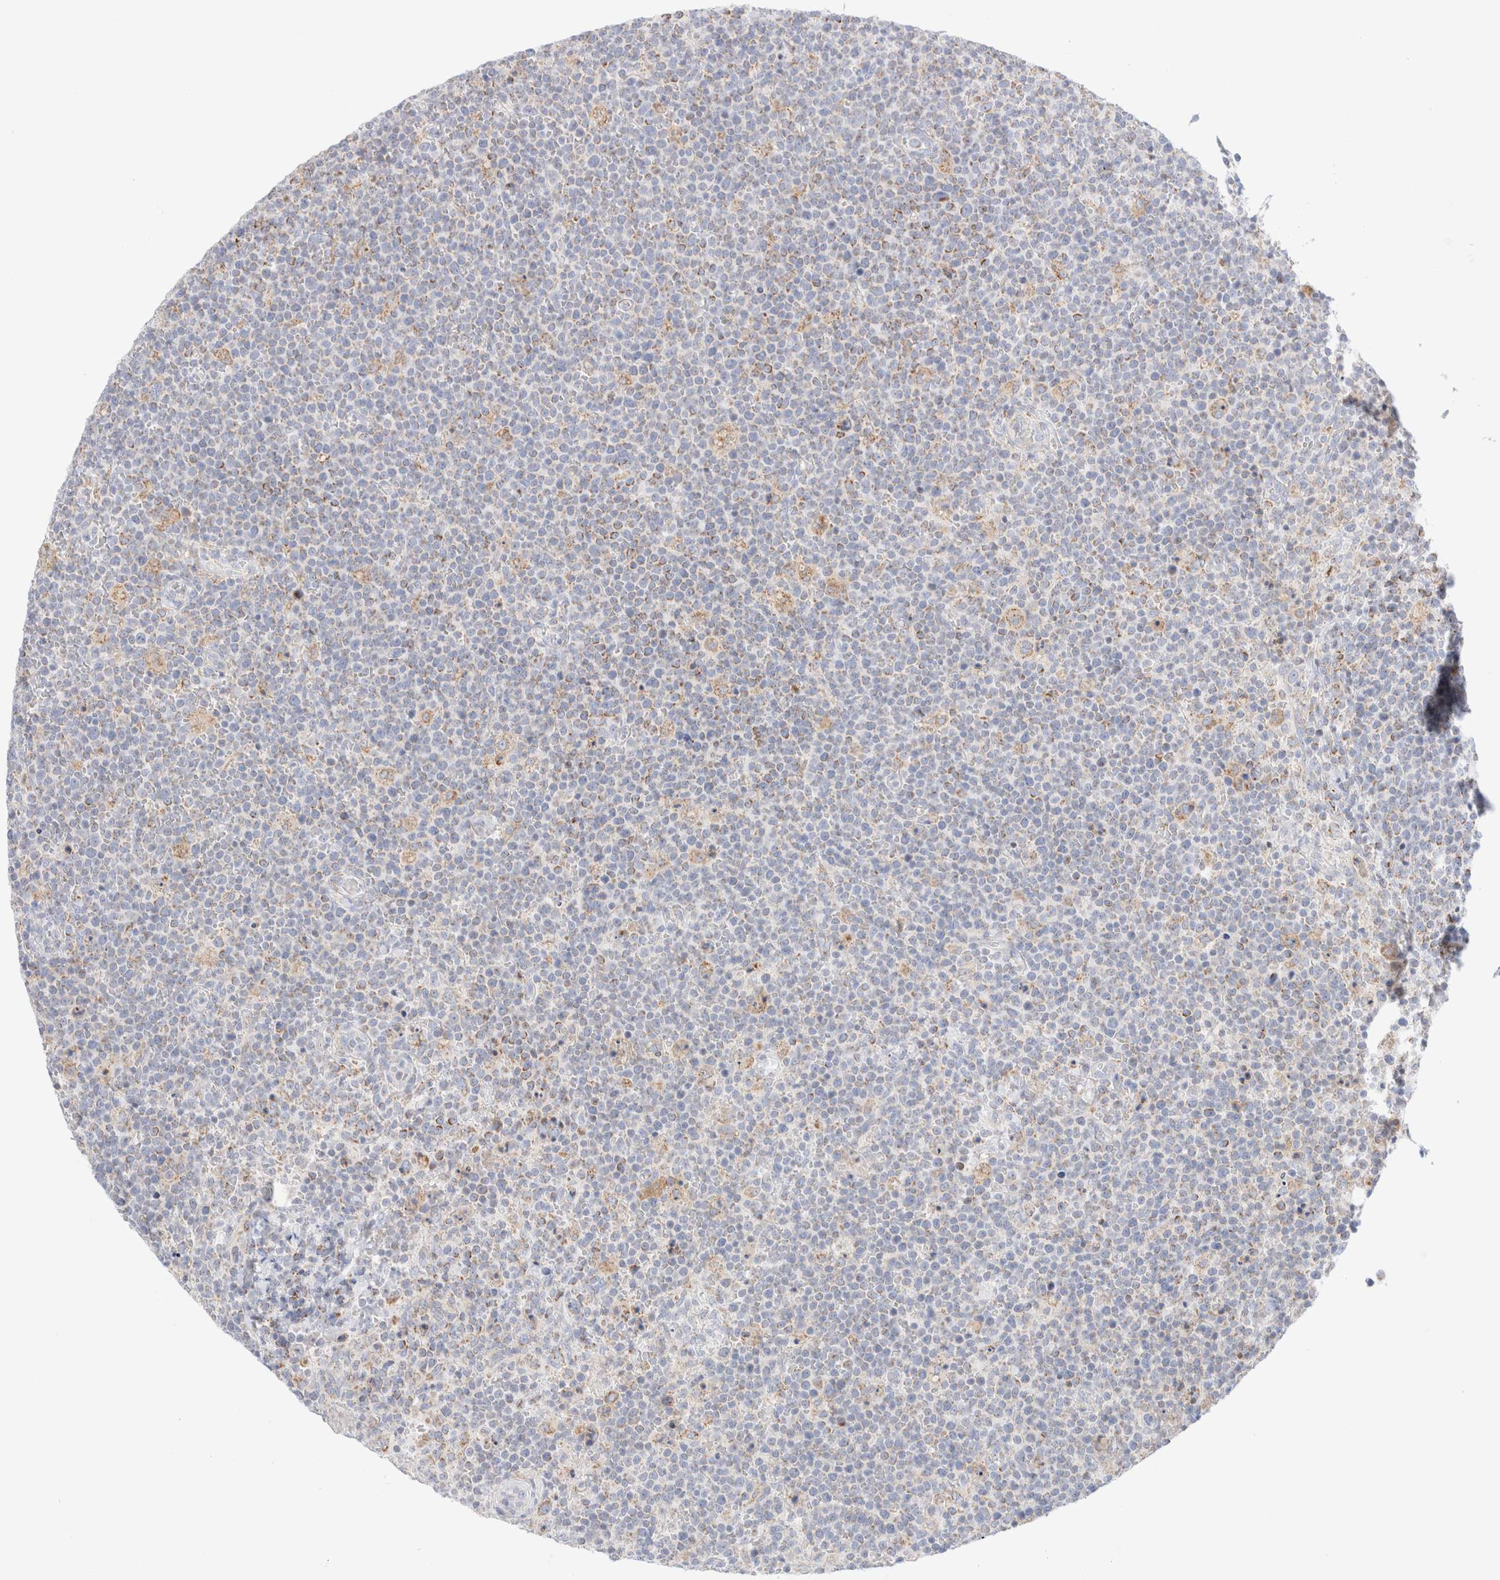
{"staining": {"intensity": "weak", "quantity": "25%-75%", "location": "cytoplasmic/membranous"}, "tissue": "lymphoma", "cell_type": "Tumor cells", "image_type": "cancer", "snomed": [{"axis": "morphology", "description": "Malignant lymphoma, non-Hodgkin's type, High grade"}, {"axis": "topography", "description": "Lymph node"}], "caption": "Immunohistochemistry of high-grade malignant lymphoma, non-Hodgkin's type displays low levels of weak cytoplasmic/membranous positivity in approximately 25%-75% of tumor cells.", "gene": "ATP6V1C1", "patient": {"sex": "male", "age": 61}}